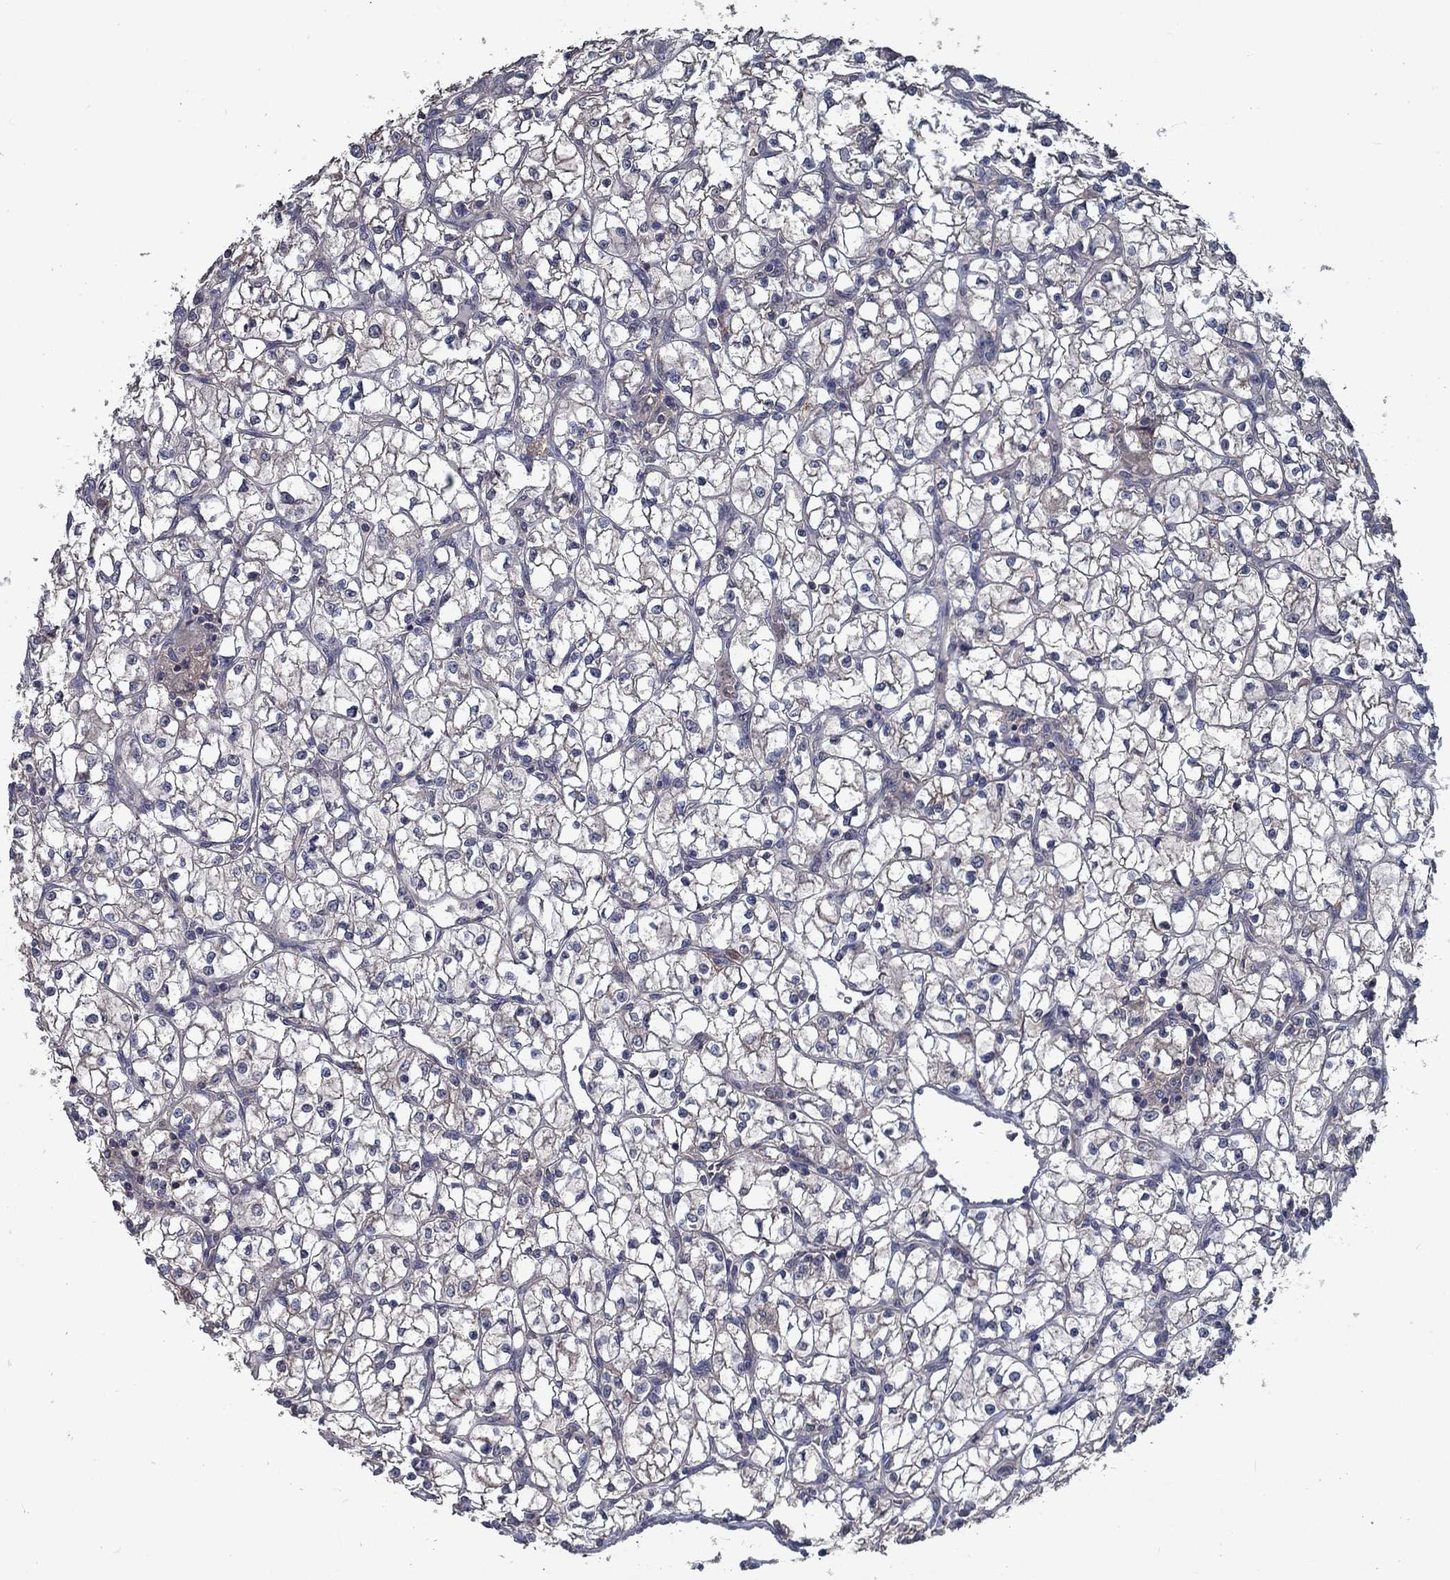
{"staining": {"intensity": "negative", "quantity": "none", "location": "none"}, "tissue": "renal cancer", "cell_type": "Tumor cells", "image_type": "cancer", "snomed": [{"axis": "morphology", "description": "Adenocarcinoma, NOS"}, {"axis": "topography", "description": "Kidney"}], "caption": "Immunohistochemical staining of renal cancer (adenocarcinoma) displays no significant staining in tumor cells.", "gene": "SLC44A1", "patient": {"sex": "female", "age": 64}}